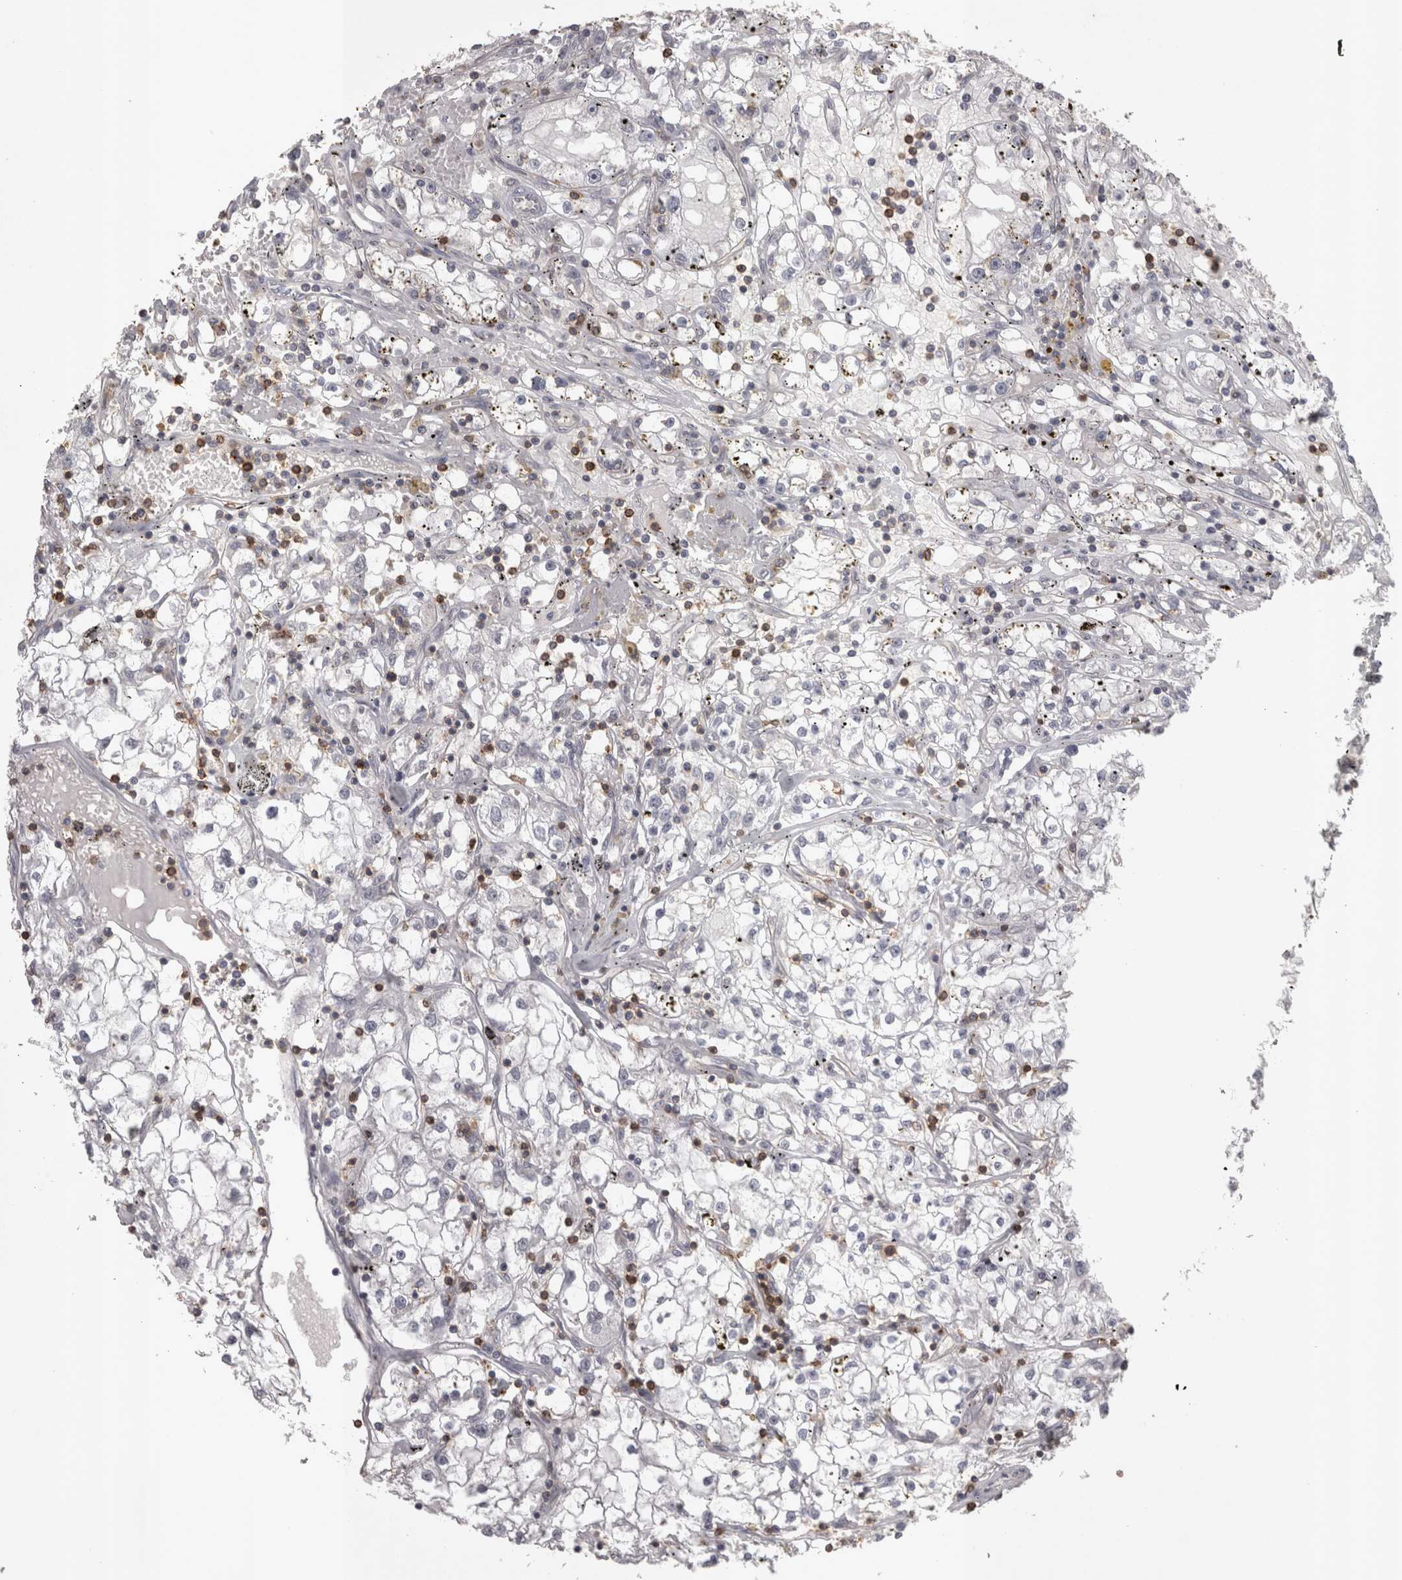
{"staining": {"intensity": "negative", "quantity": "none", "location": "none"}, "tissue": "renal cancer", "cell_type": "Tumor cells", "image_type": "cancer", "snomed": [{"axis": "morphology", "description": "Adenocarcinoma, NOS"}, {"axis": "topography", "description": "Kidney"}], "caption": "Image shows no protein expression in tumor cells of adenocarcinoma (renal) tissue. (Immunohistochemistry, brightfield microscopy, high magnification).", "gene": "SKAP1", "patient": {"sex": "male", "age": 56}}